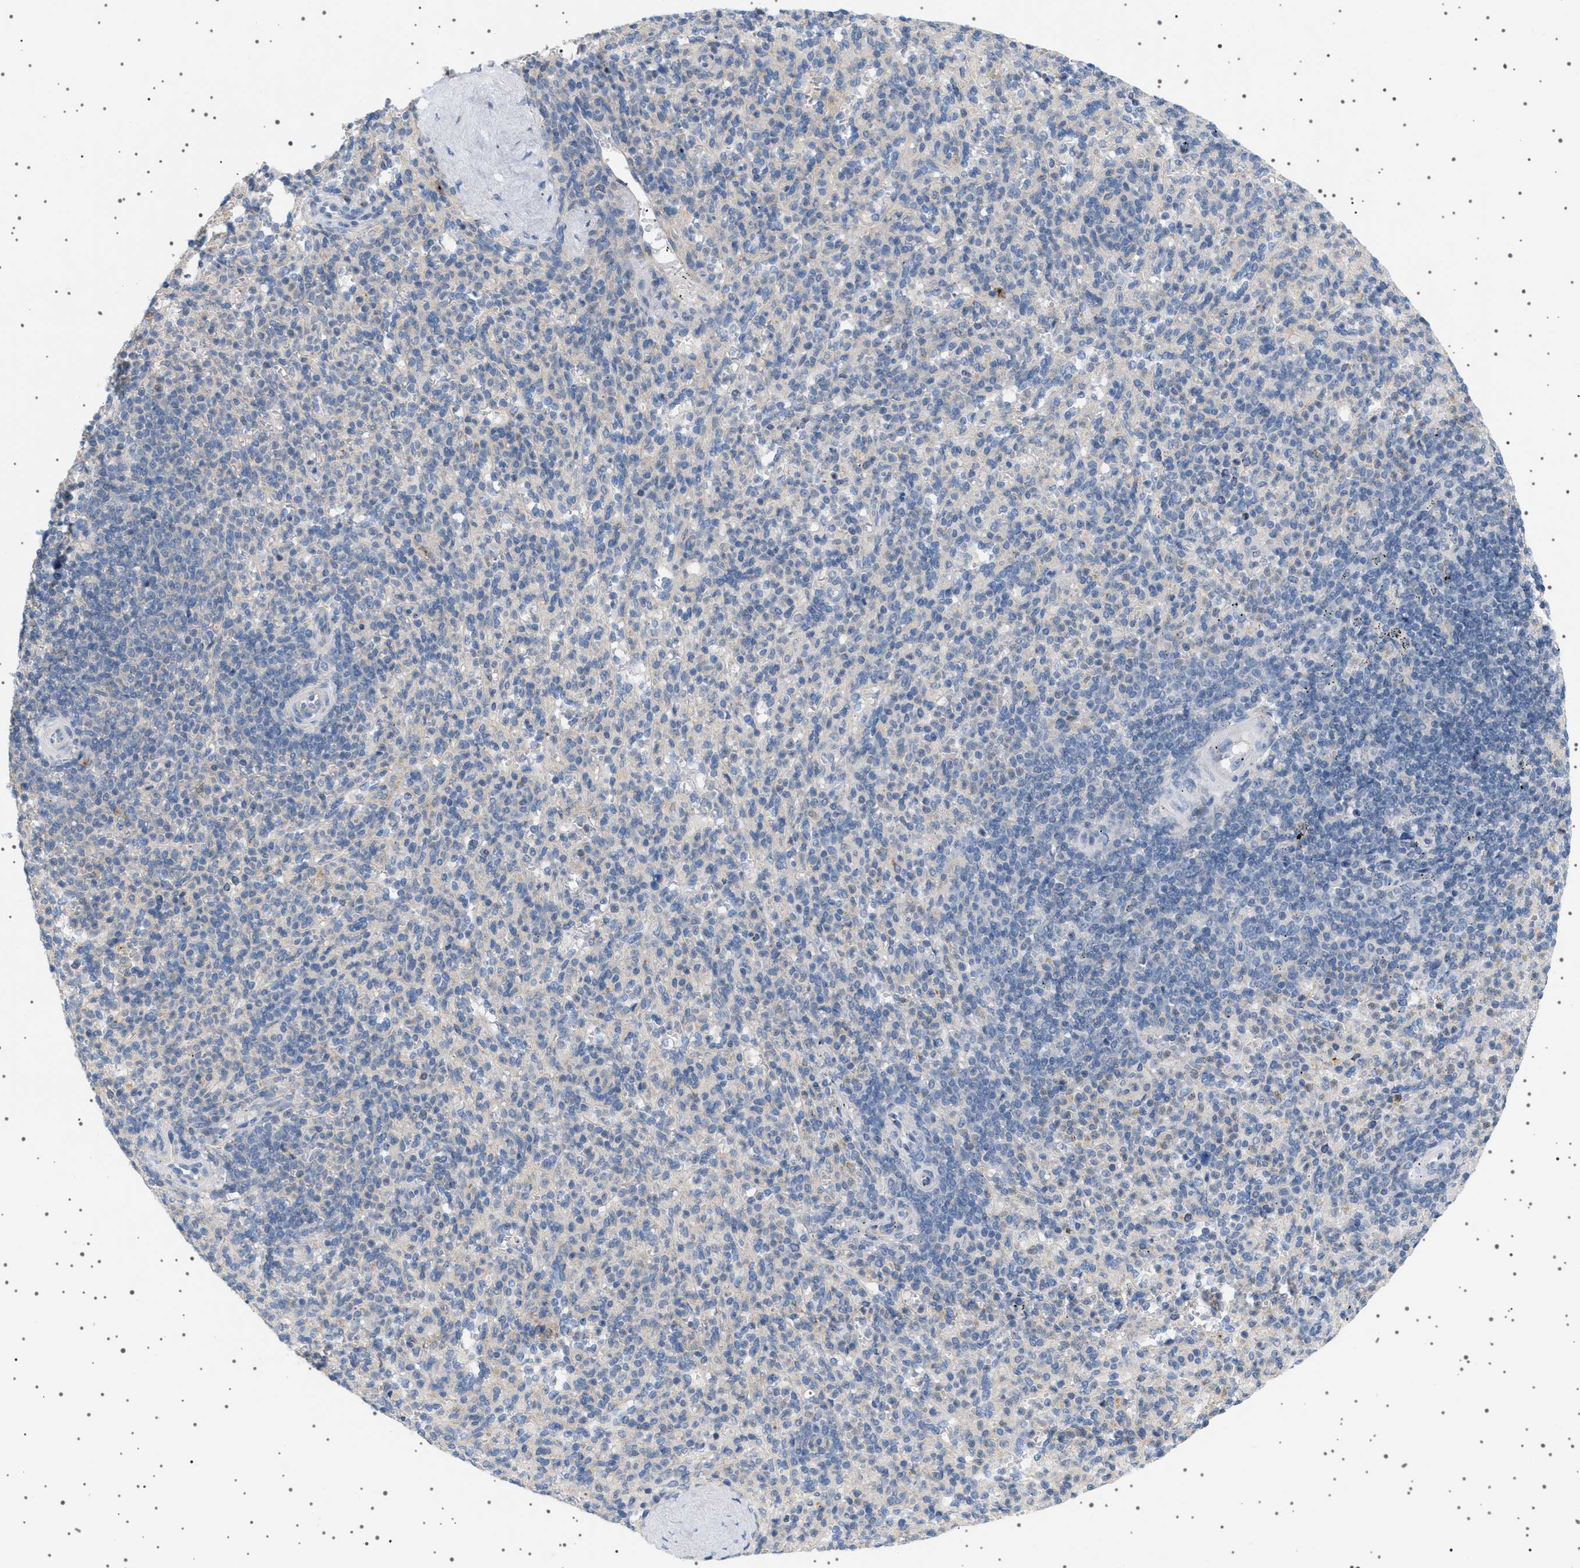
{"staining": {"intensity": "negative", "quantity": "none", "location": "none"}, "tissue": "spleen", "cell_type": "Cells in red pulp", "image_type": "normal", "snomed": [{"axis": "morphology", "description": "Normal tissue, NOS"}, {"axis": "topography", "description": "Spleen"}], "caption": "This is a histopathology image of IHC staining of benign spleen, which shows no staining in cells in red pulp.", "gene": "ADCY10", "patient": {"sex": "male", "age": 36}}